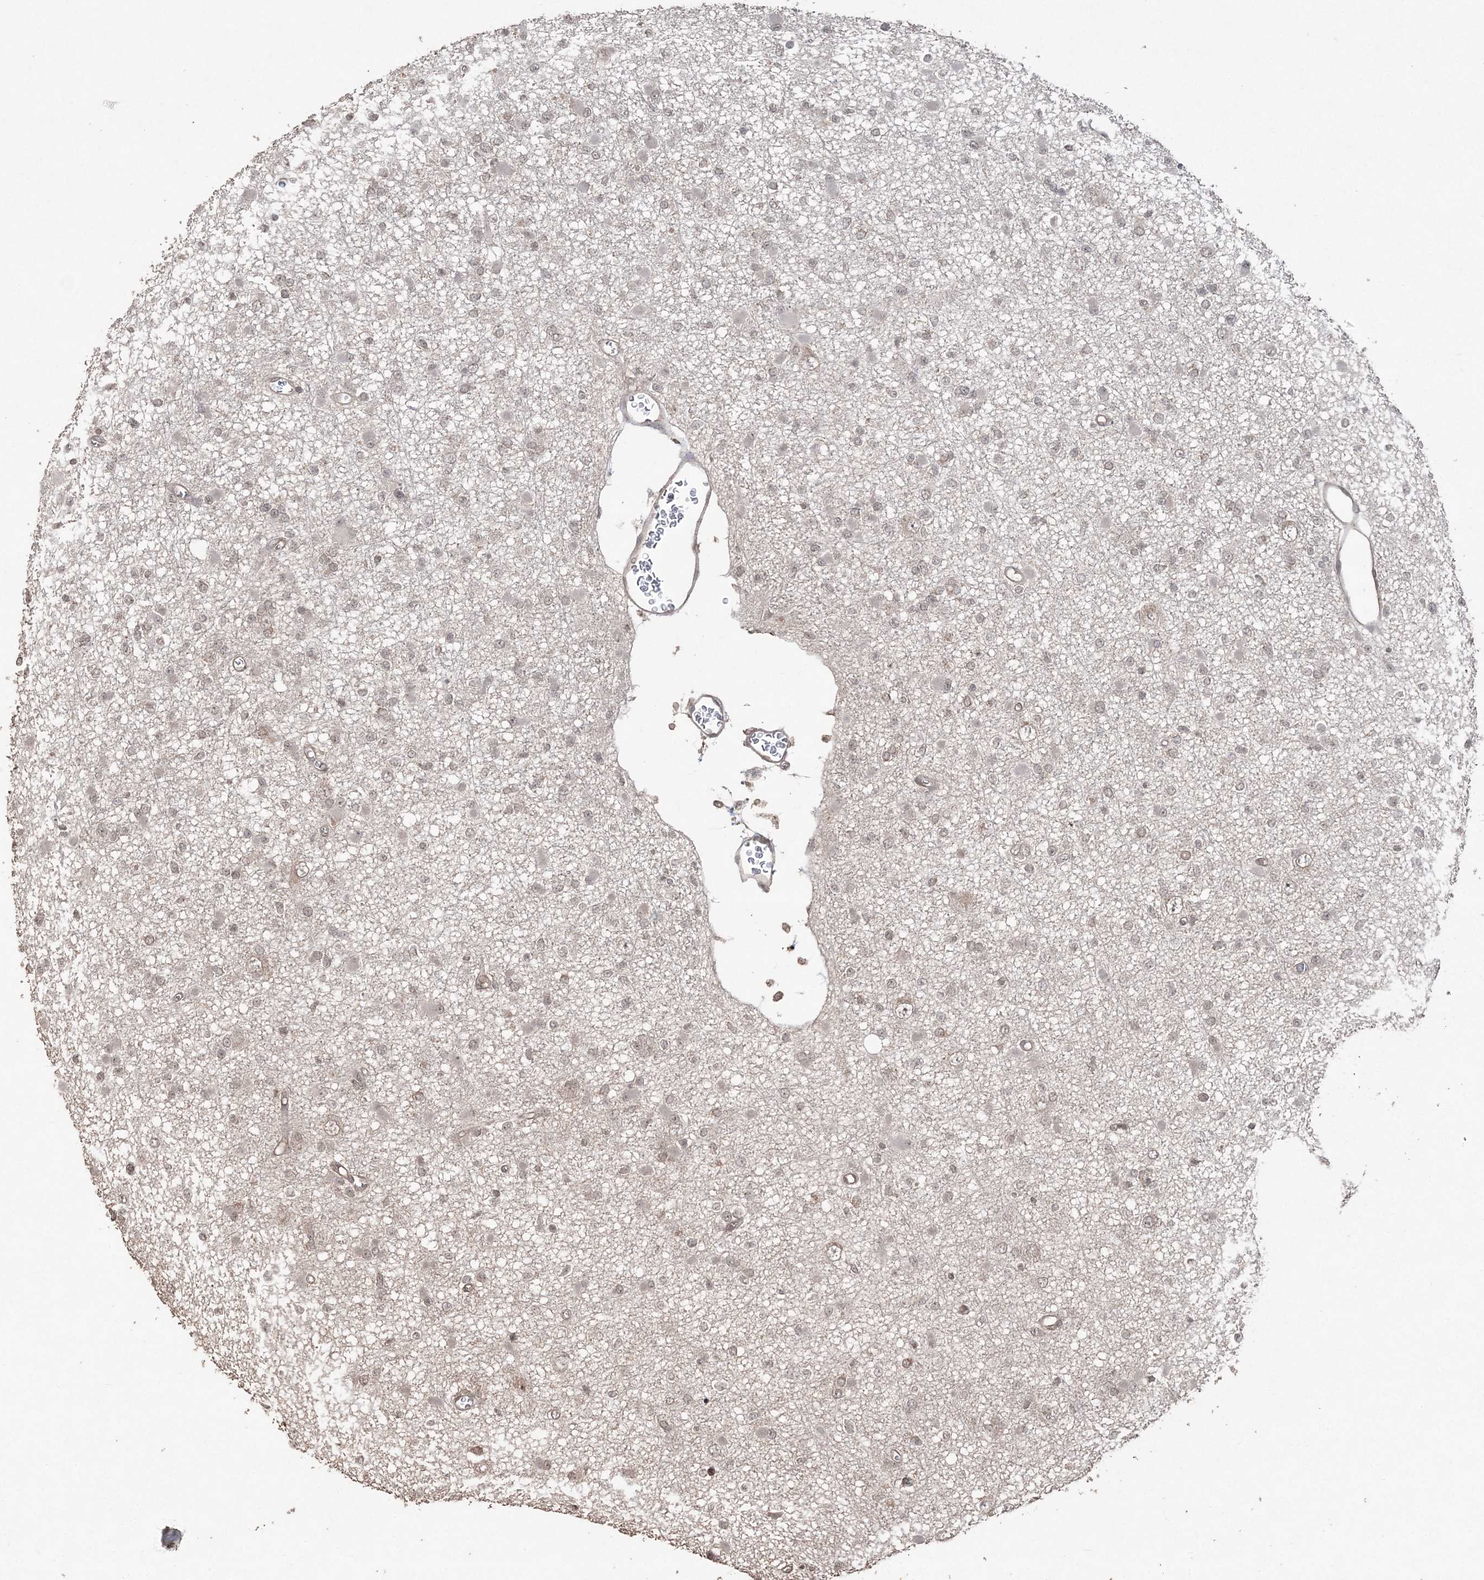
{"staining": {"intensity": "negative", "quantity": "none", "location": "none"}, "tissue": "glioma", "cell_type": "Tumor cells", "image_type": "cancer", "snomed": [{"axis": "morphology", "description": "Glioma, malignant, Low grade"}, {"axis": "topography", "description": "Brain"}], "caption": "Tumor cells are negative for protein expression in human malignant glioma (low-grade).", "gene": "EHHADH", "patient": {"sex": "female", "age": 22}}